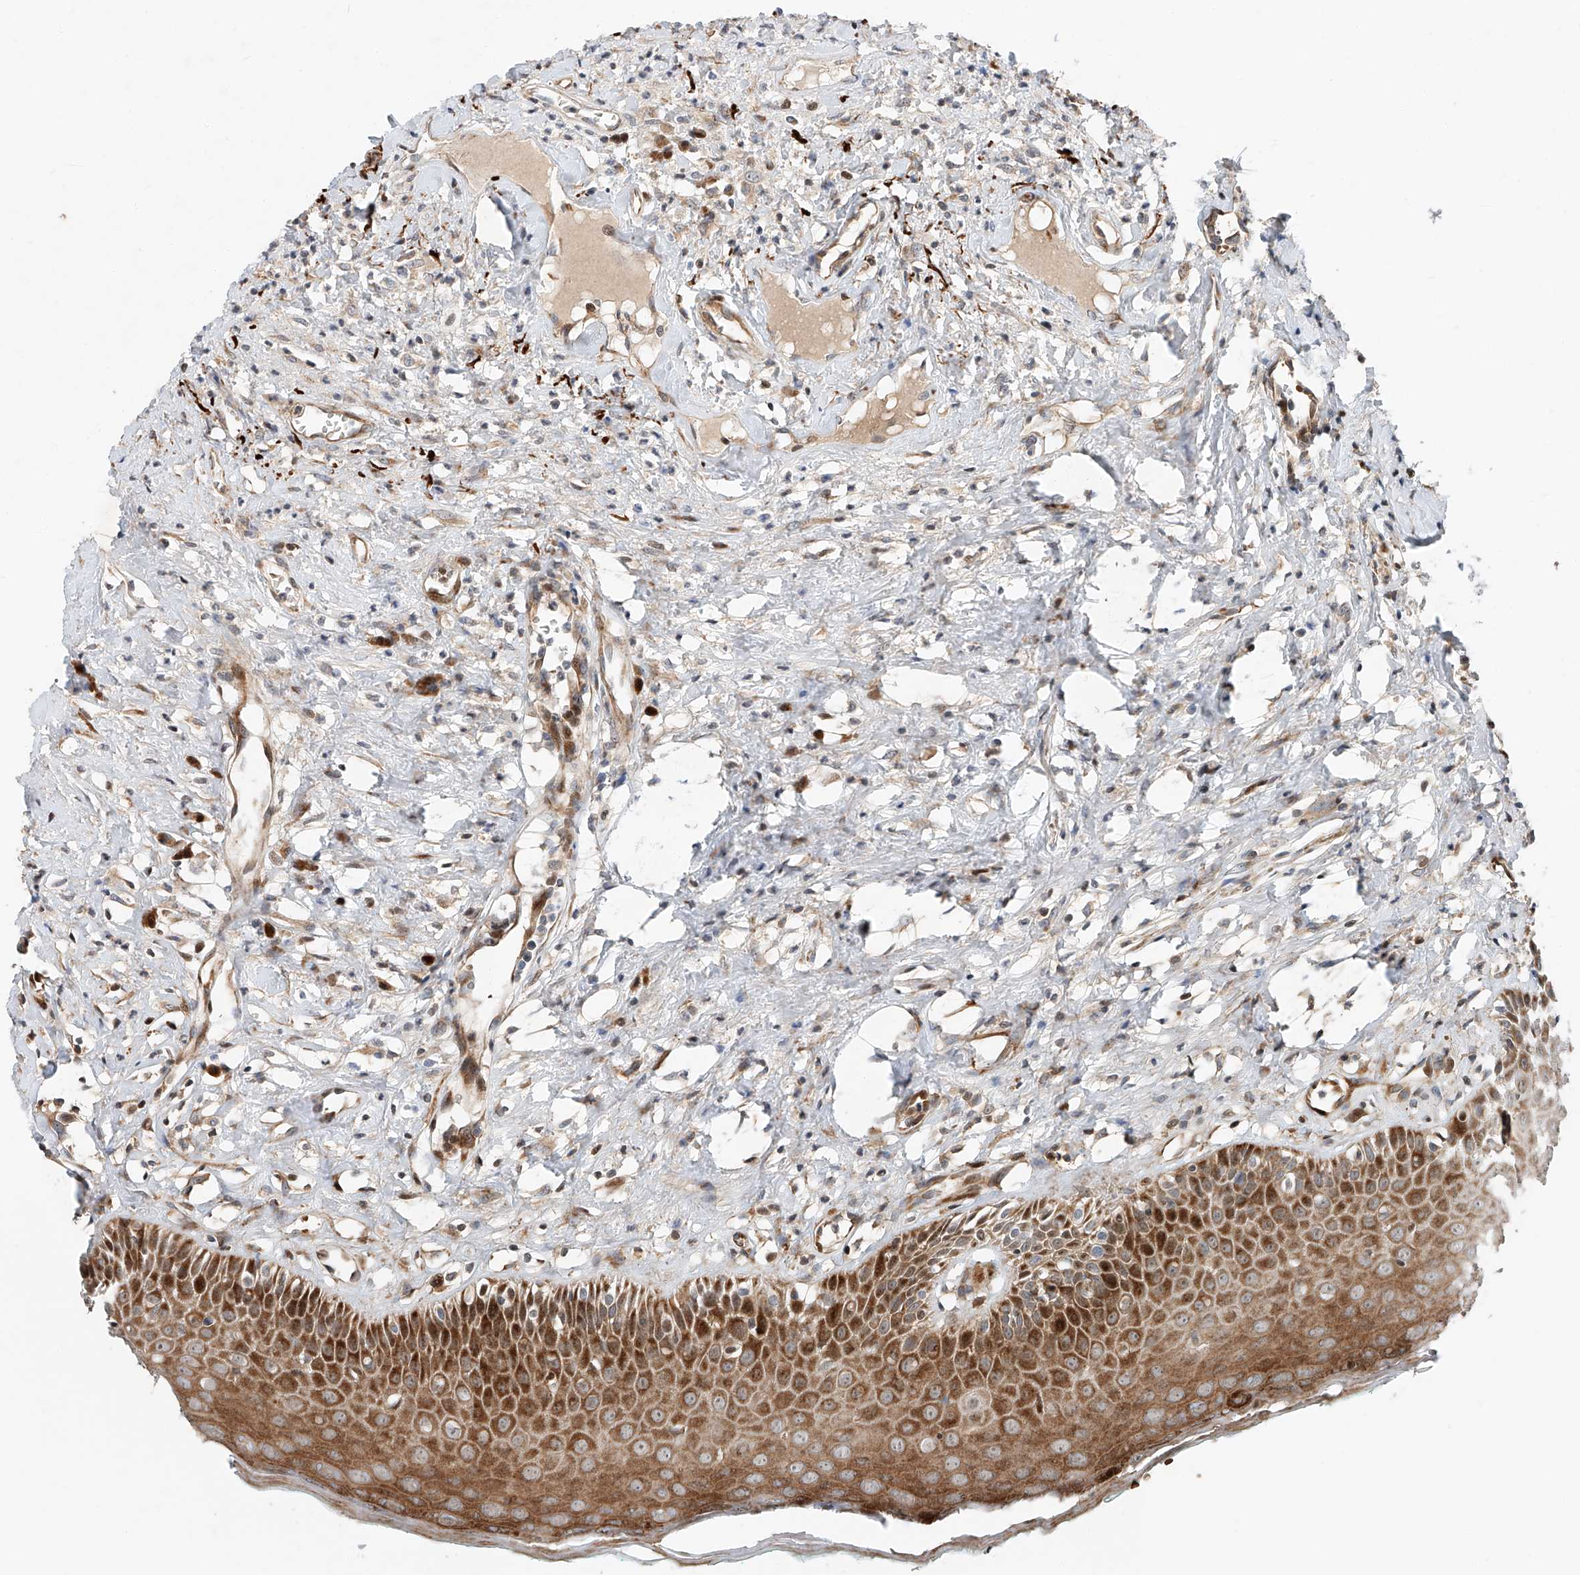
{"staining": {"intensity": "moderate", "quantity": ">75%", "location": "cytoplasmic/membranous"}, "tissue": "oral mucosa", "cell_type": "Squamous epithelial cells", "image_type": "normal", "snomed": [{"axis": "morphology", "description": "Normal tissue, NOS"}, {"axis": "topography", "description": "Oral tissue"}], "caption": "Protein staining exhibits moderate cytoplasmic/membranous staining in about >75% of squamous epithelial cells in benign oral mucosa.", "gene": "USF3", "patient": {"sex": "female", "age": 70}}